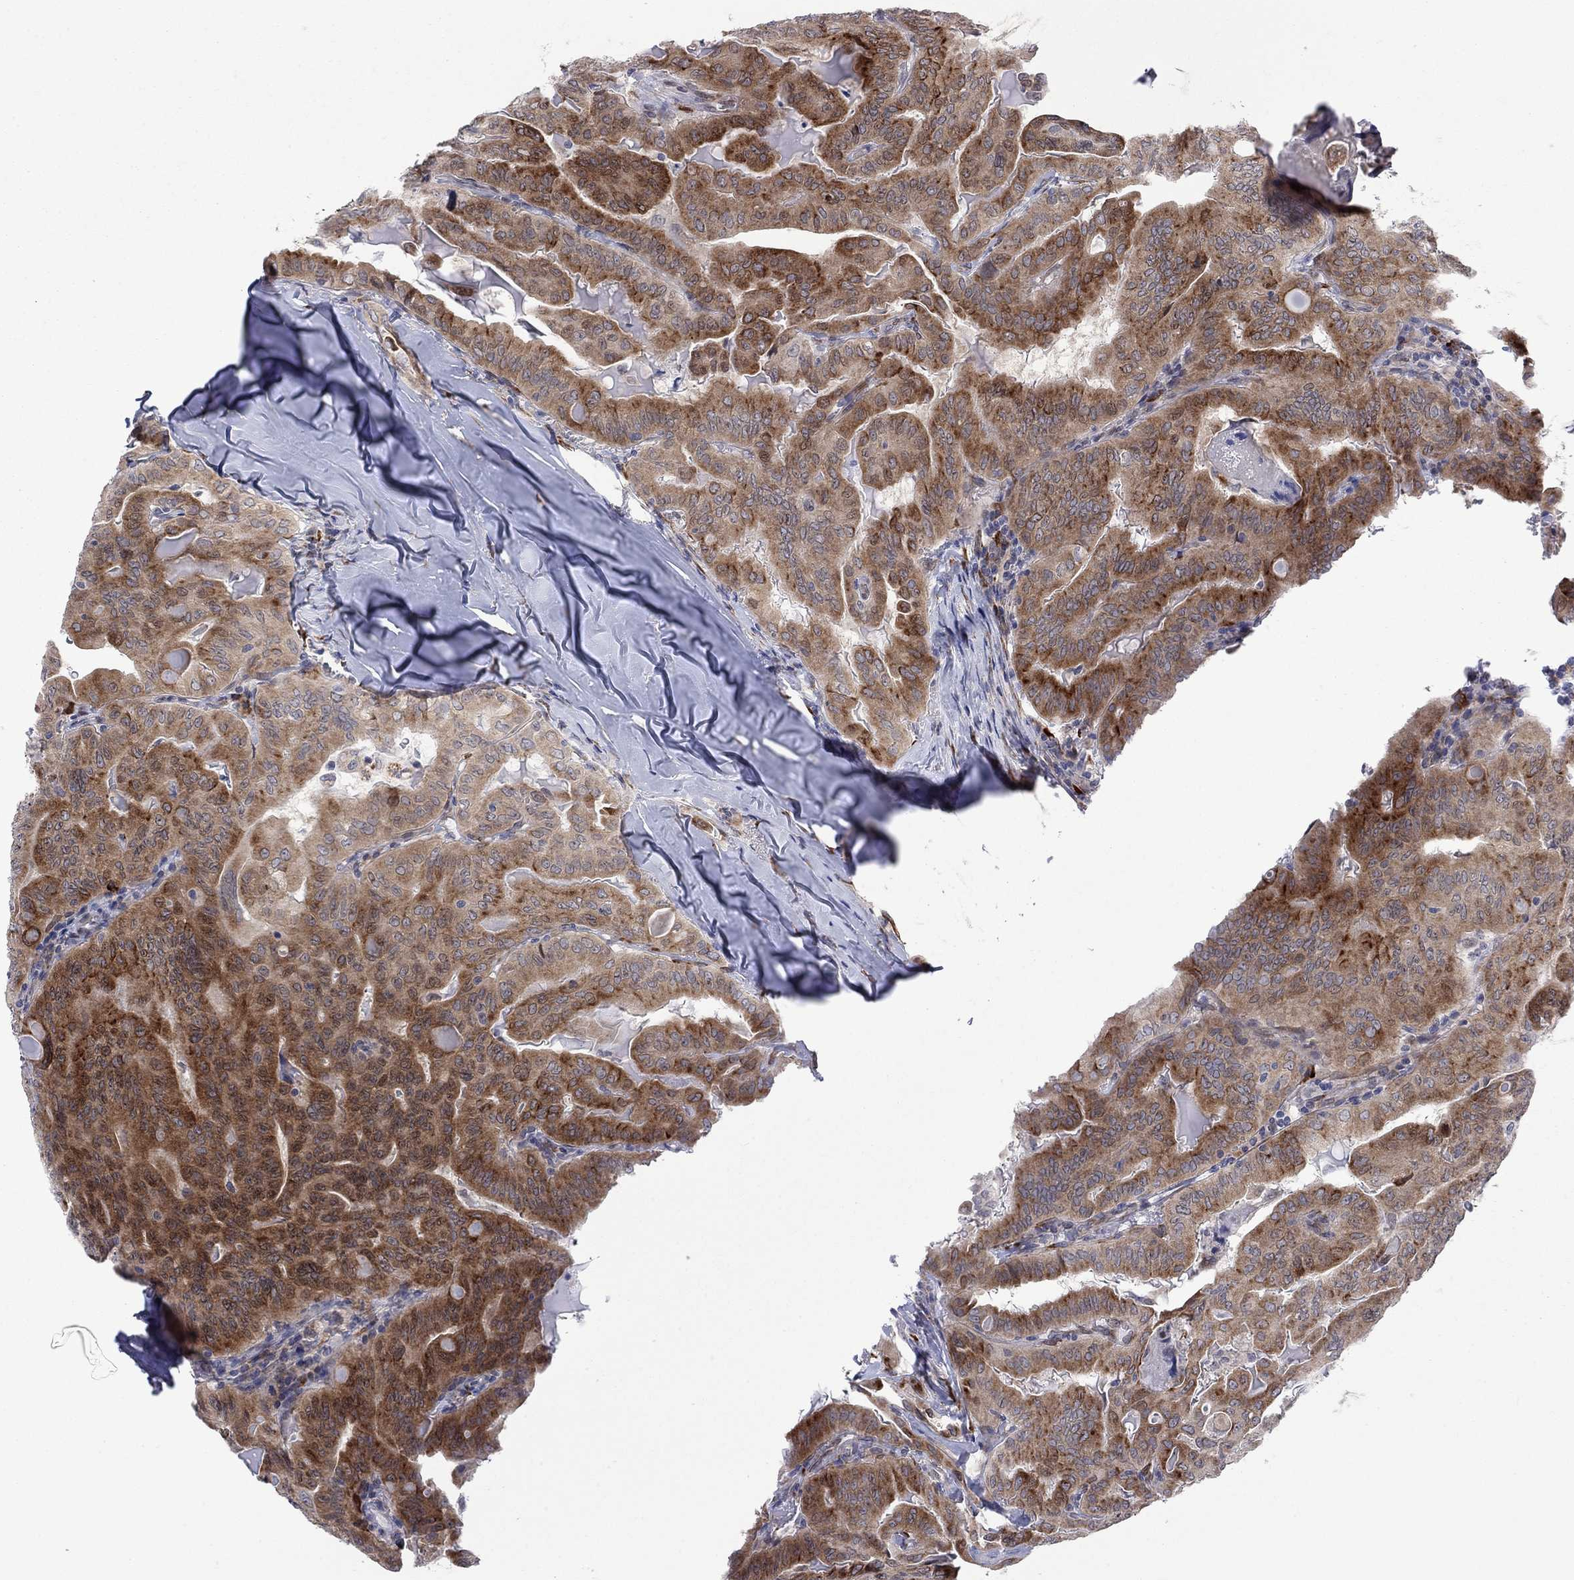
{"staining": {"intensity": "strong", "quantity": ">75%", "location": "cytoplasmic/membranous"}, "tissue": "thyroid cancer", "cell_type": "Tumor cells", "image_type": "cancer", "snomed": [{"axis": "morphology", "description": "Papillary adenocarcinoma, NOS"}, {"axis": "topography", "description": "Thyroid gland"}], "caption": "Thyroid papillary adenocarcinoma stained for a protein displays strong cytoplasmic/membranous positivity in tumor cells.", "gene": "TTC21B", "patient": {"sex": "female", "age": 68}}